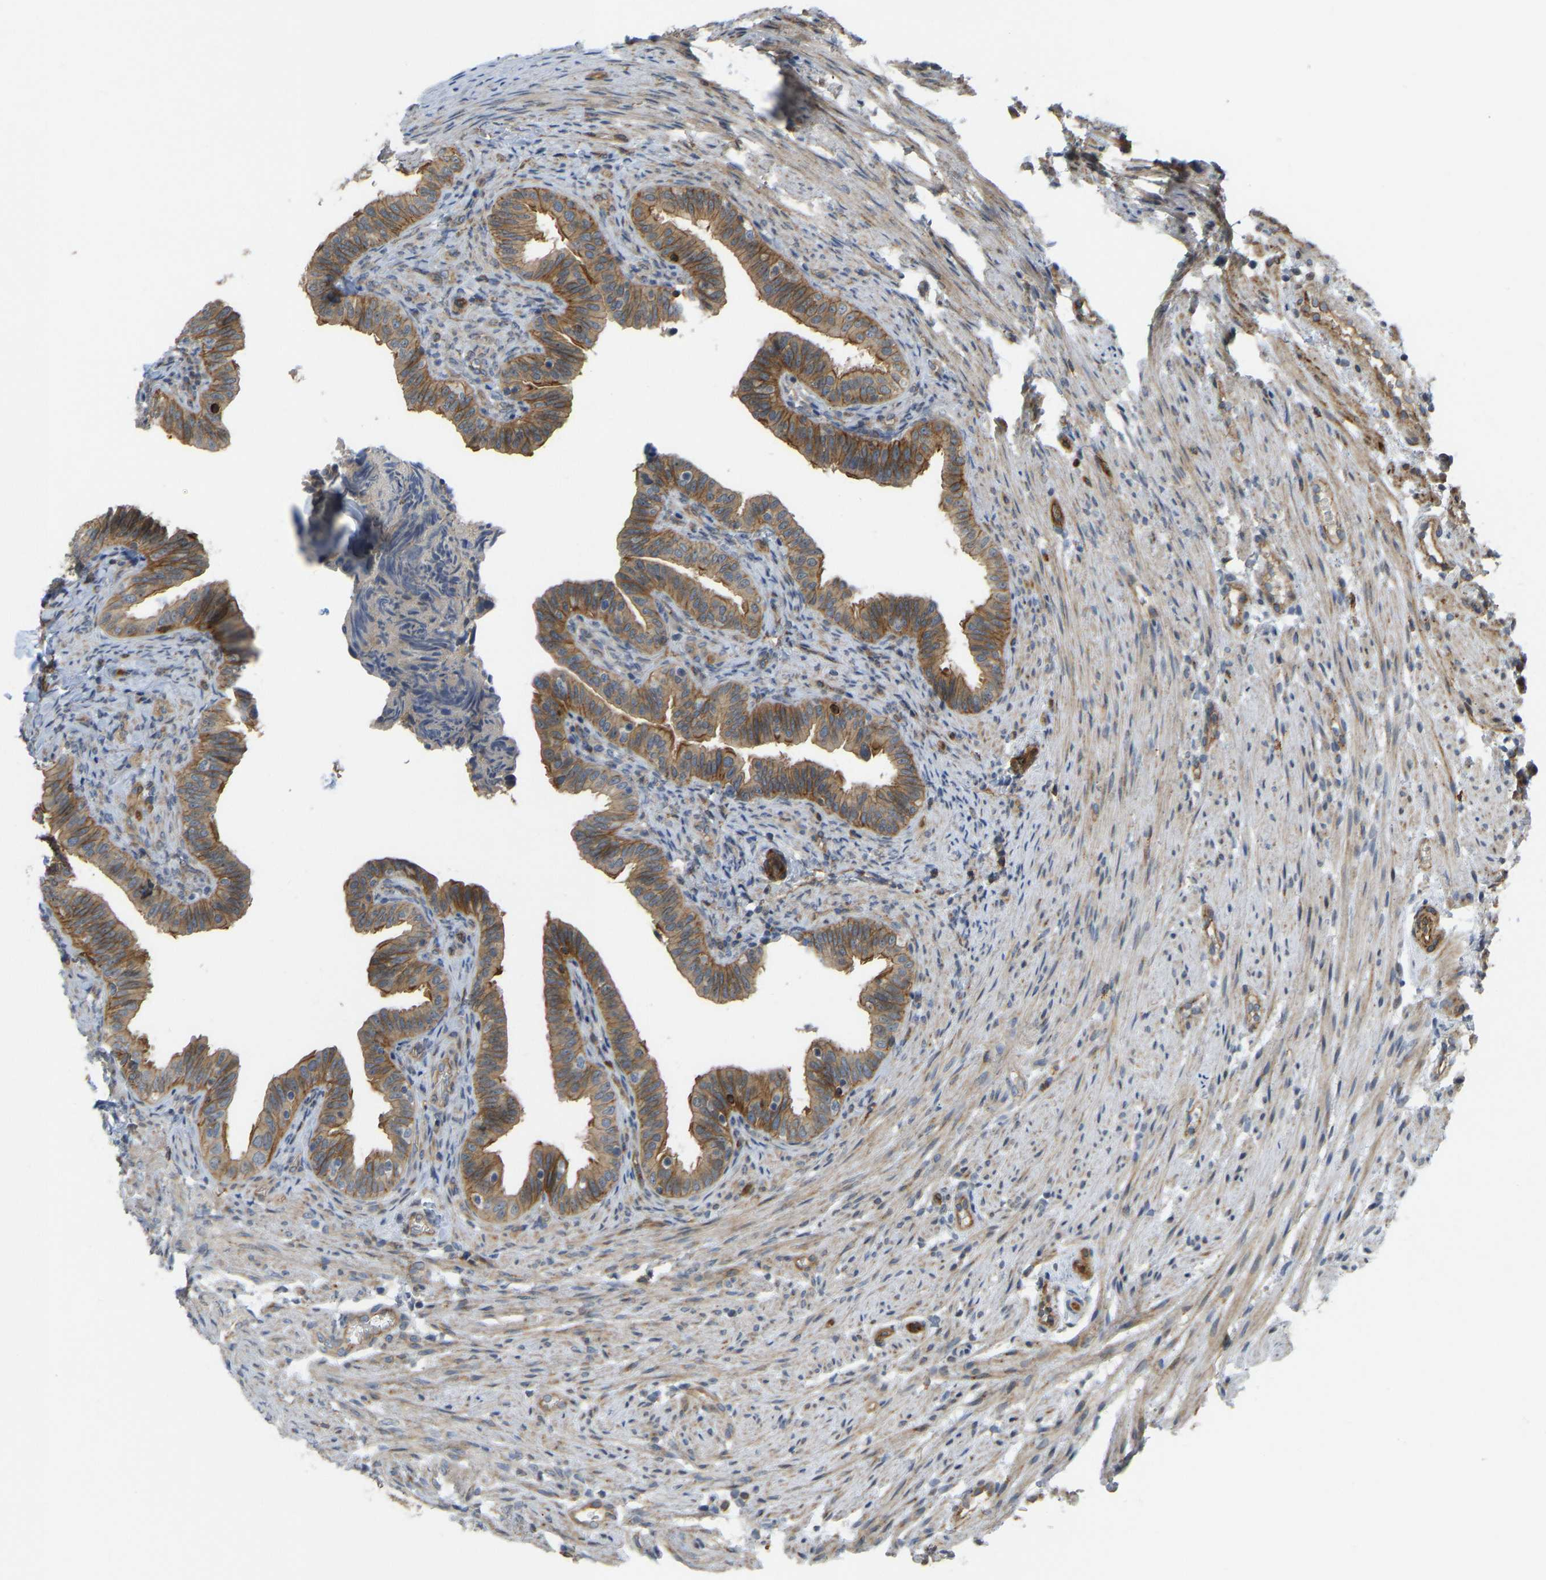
{"staining": {"intensity": "moderate", "quantity": ">75%", "location": "cytoplasmic/membranous"}, "tissue": "fallopian tube", "cell_type": "Glandular cells", "image_type": "normal", "snomed": [{"axis": "morphology", "description": "Normal tissue, NOS"}, {"axis": "topography", "description": "Fallopian tube"}, {"axis": "topography", "description": "Placenta"}], "caption": "This photomicrograph demonstrates immunohistochemistry (IHC) staining of normal fallopian tube, with medium moderate cytoplasmic/membranous staining in about >75% of glandular cells.", "gene": "KIAA1671", "patient": {"sex": "female", "age": 34}}